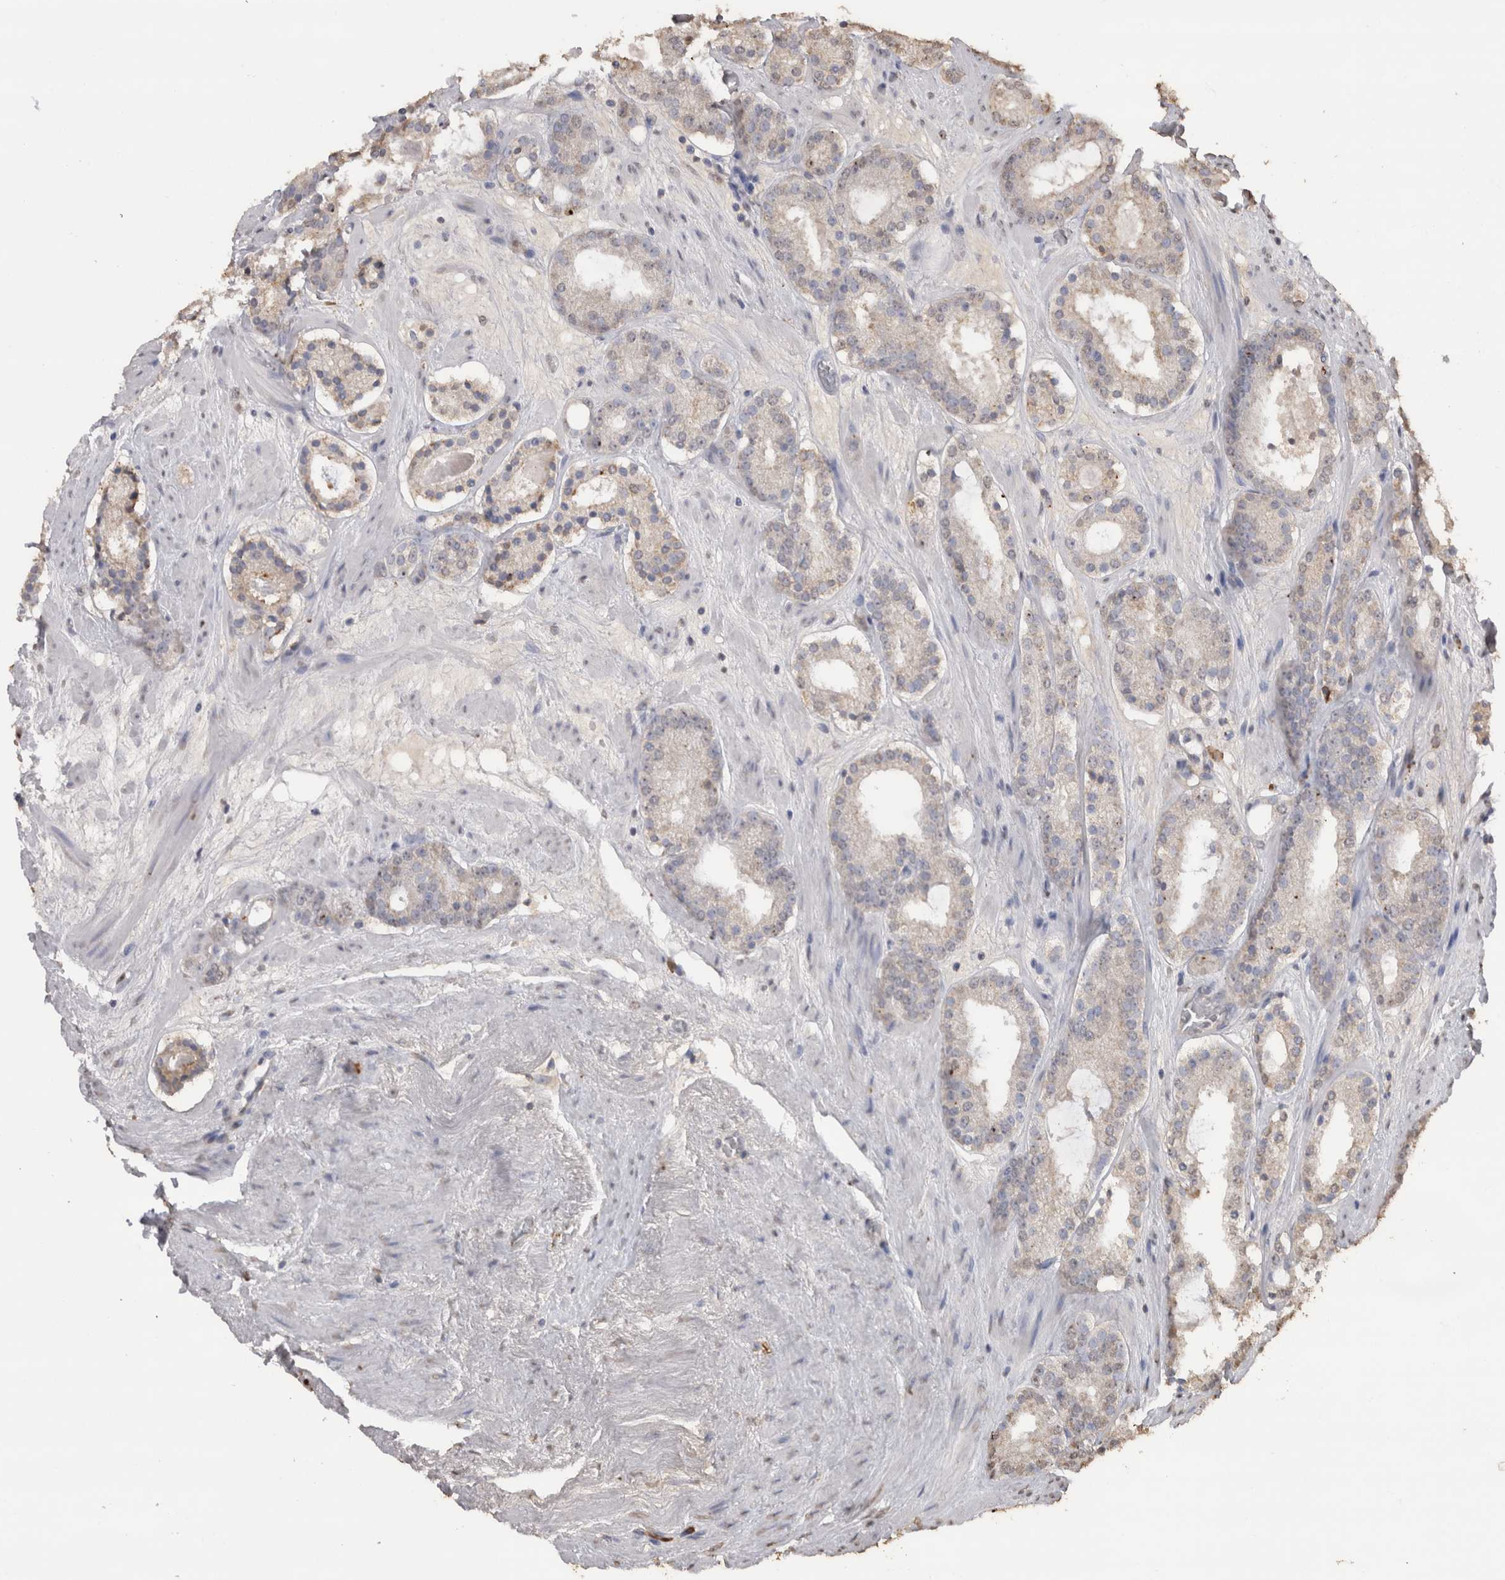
{"staining": {"intensity": "negative", "quantity": "none", "location": "none"}, "tissue": "prostate cancer", "cell_type": "Tumor cells", "image_type": "cancer", "snomed": [{"axis": "morphology", "description": "Adenocarcinoma, Low grade"}, {"axis": "topography", "description": "Prostate"}], "caption": "An IHC histopathology image of prostate cancer (adenocarcinoma (low-grade)) is shown. There is no staining in tumor cells of prostate cancer (adenocarcinoma (low-grade)).", "gene": "CRELD2", "patient": {"sex": "male", "age": 69}}